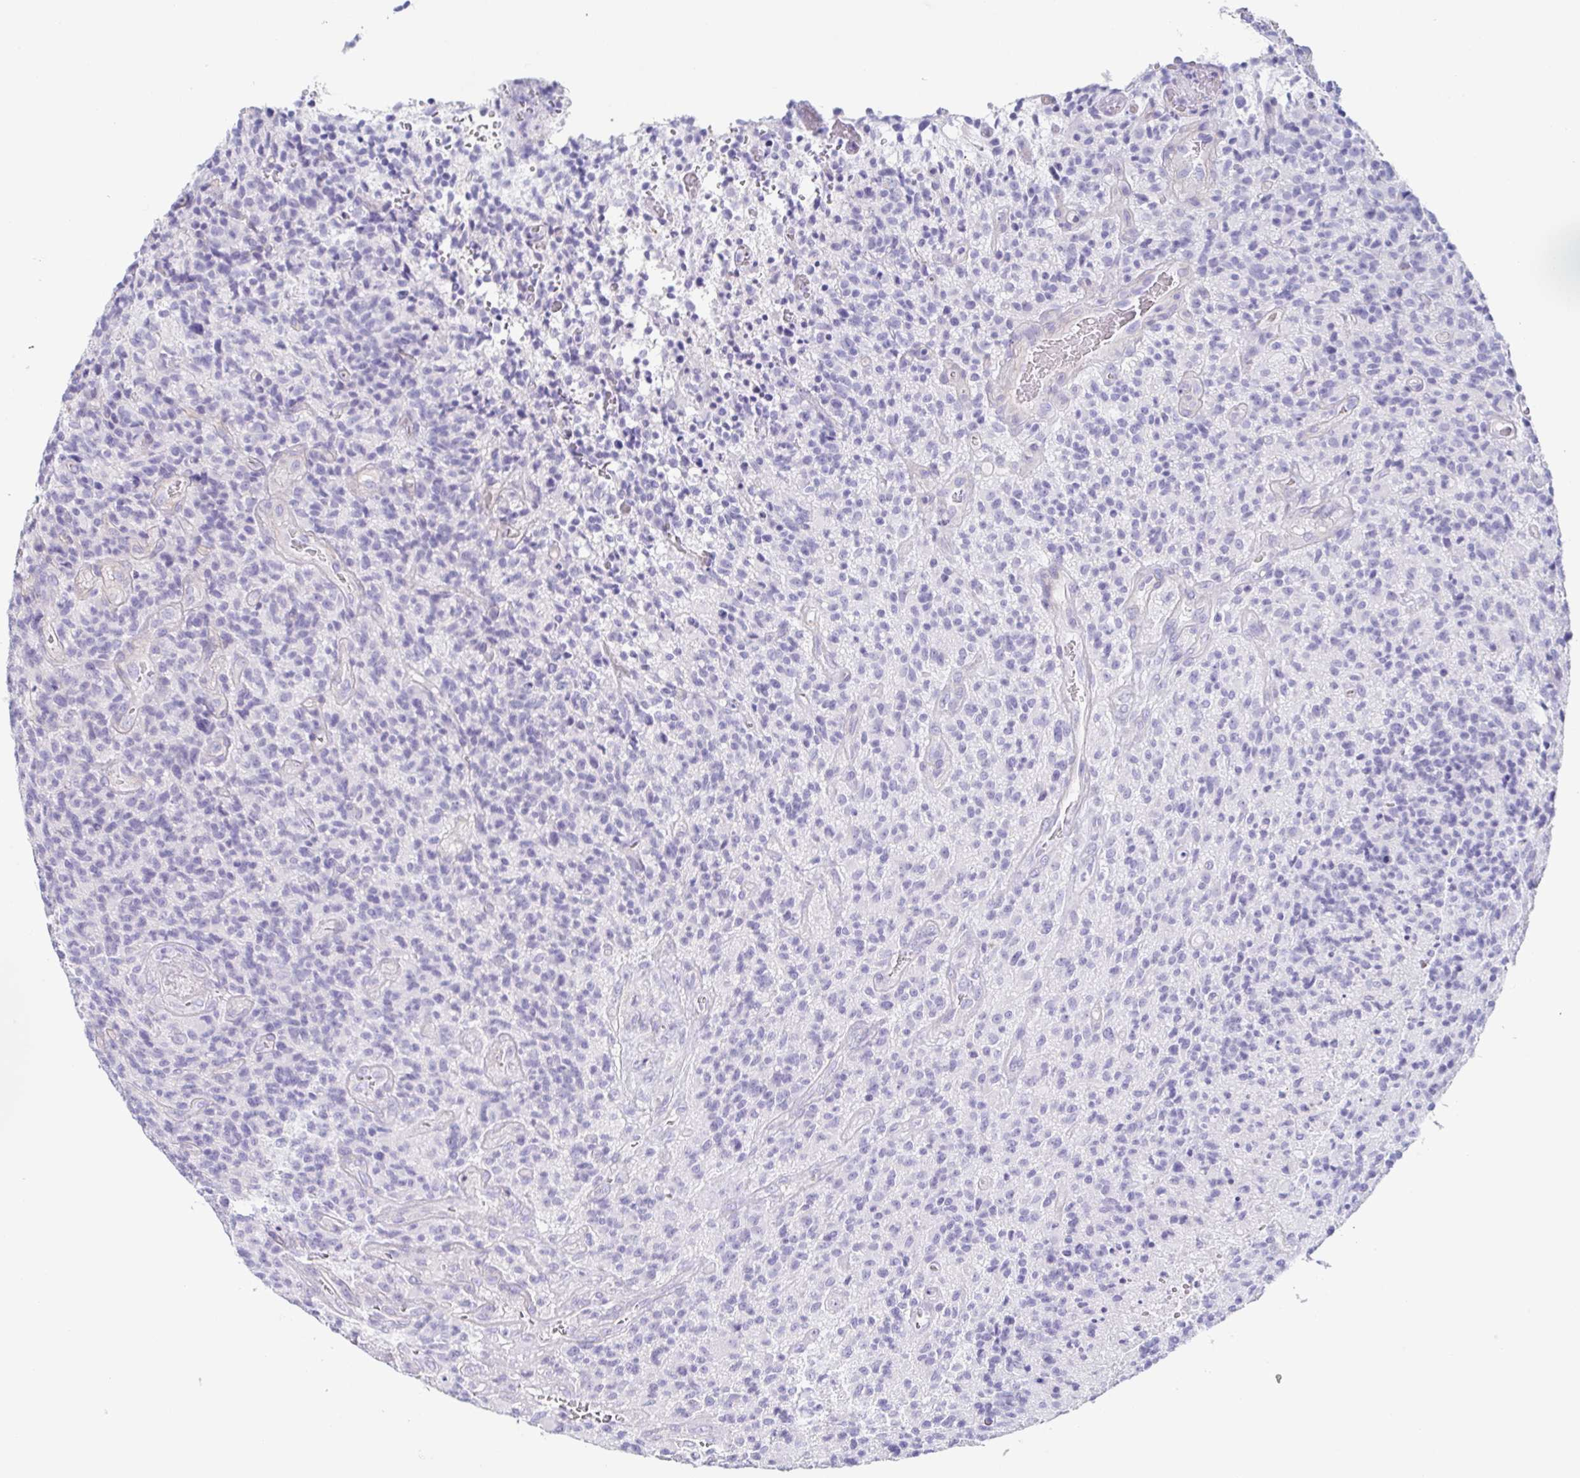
{"staining": {"intensity": "negative", "quantity": "none", "location": "none"}, "tissue": "glioma", "cell_type": "Tumor cells", "image_type": "cancer", "snomed": [{"axis": "morphology", "description": "Glioma, malignant, High grade"}, {"axis": "topography", "description": "Brain"}], "caption": "The immunohistochemistry image has no significant expression in tumor cells of glioma tissue.", "gene": "PRR4", "patient": {"sex": "male", "age": 76}}